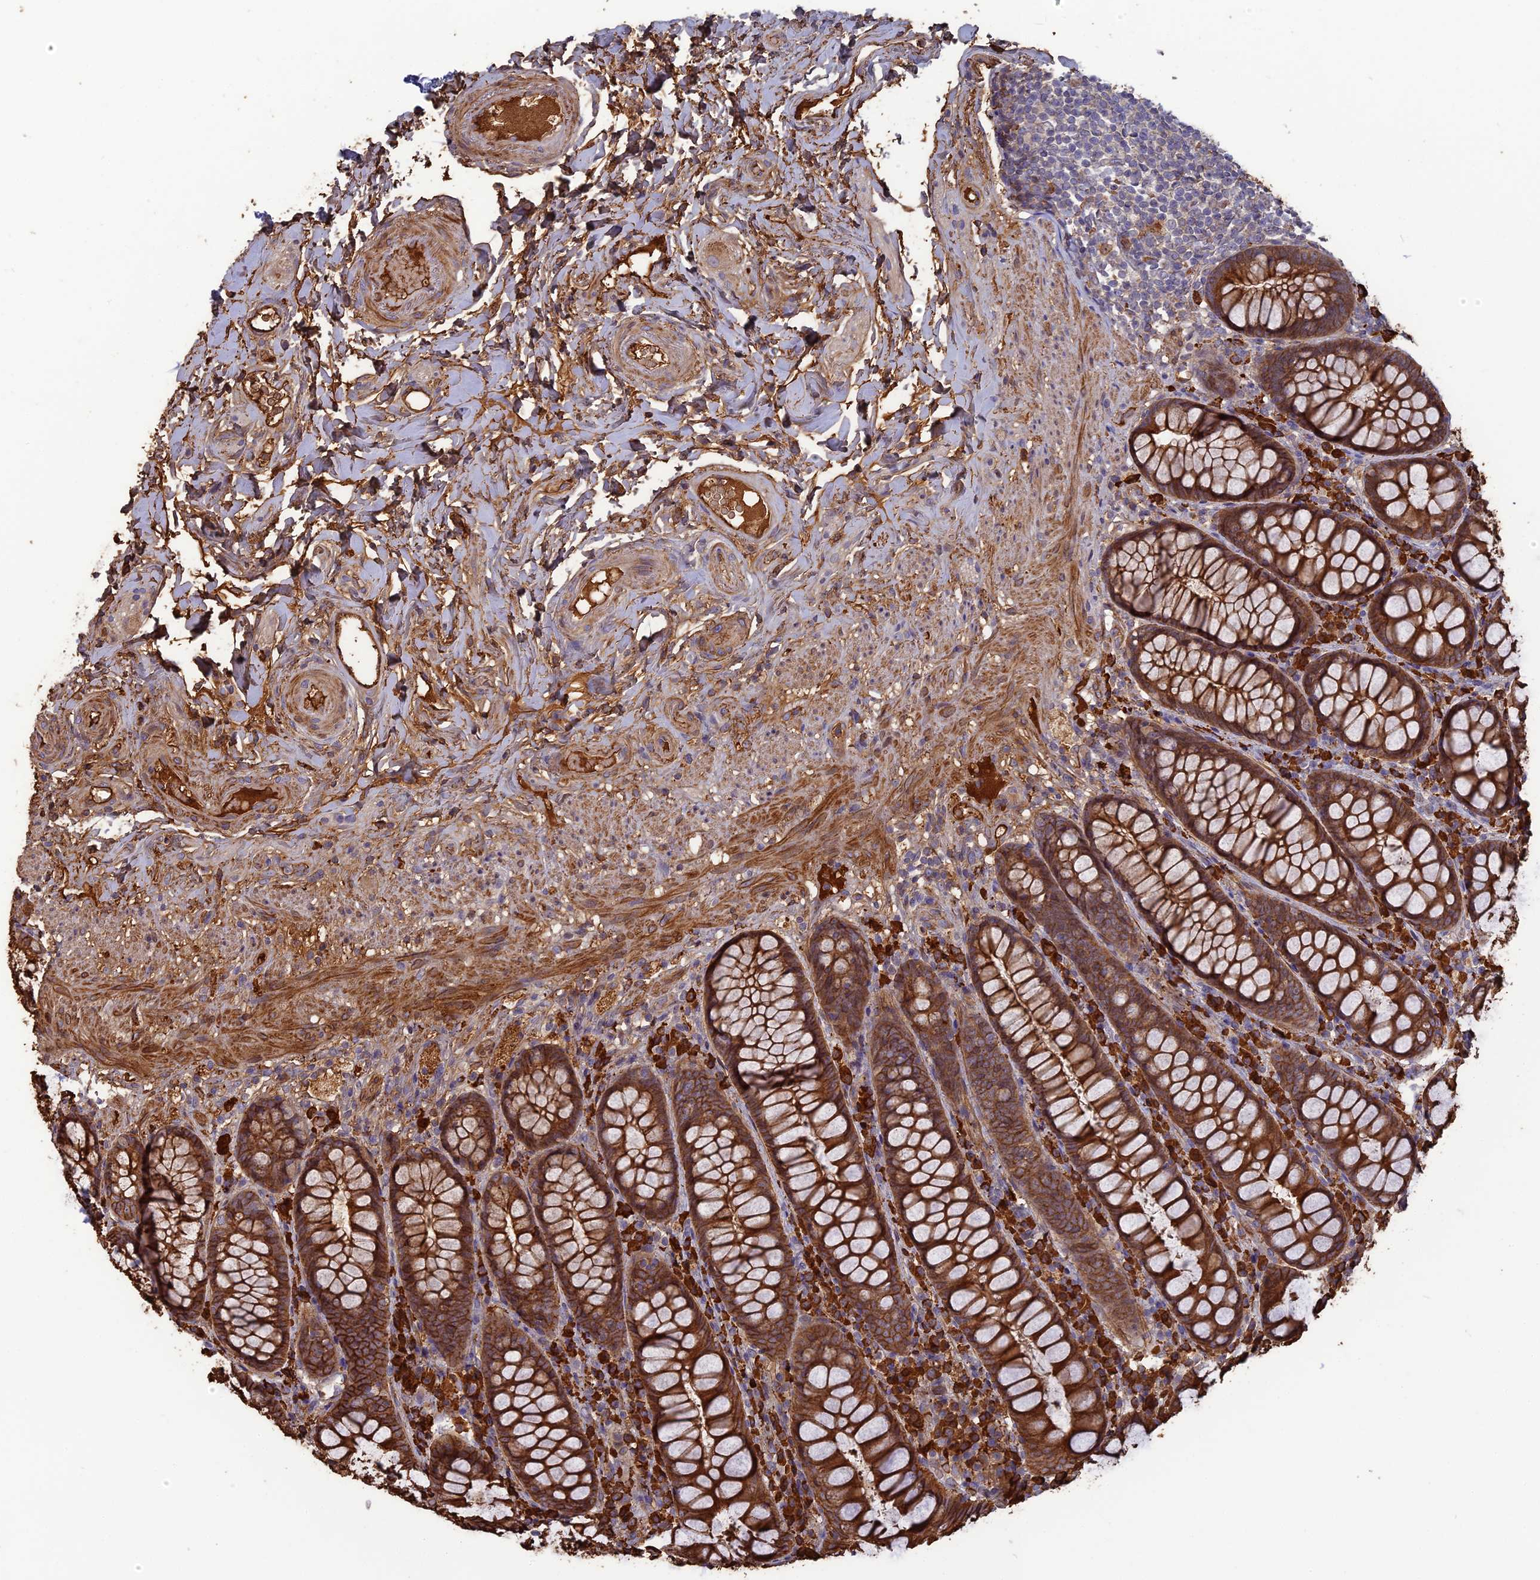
{"staining": {"intensity": "strong", "quantity": ">75%", "location": "cytoplasmic/membranous"}, "tissue": "rectum", "cell_type": "Glandular cells", "image_type": "normal", "snomed": [{"axis": "morphology", "description": "Normal tissue, NOS"}, {"axis": "topography", "description": "Rectum"}], "caption": "Immunohistochemical staining of benign rectum demonstrates high levels of strong cytoplasmic/membranous positivity in about >75% of glandular cells. The staining was performed using DAB (3,3'-diaminobenzidine) to visualize the protein expression in brown, while the nuclei were stained in blue with hematoxylin (Magnification: 20x).", "gene": "ERMAP", "patient": {"sex": "male", "age": 83}}